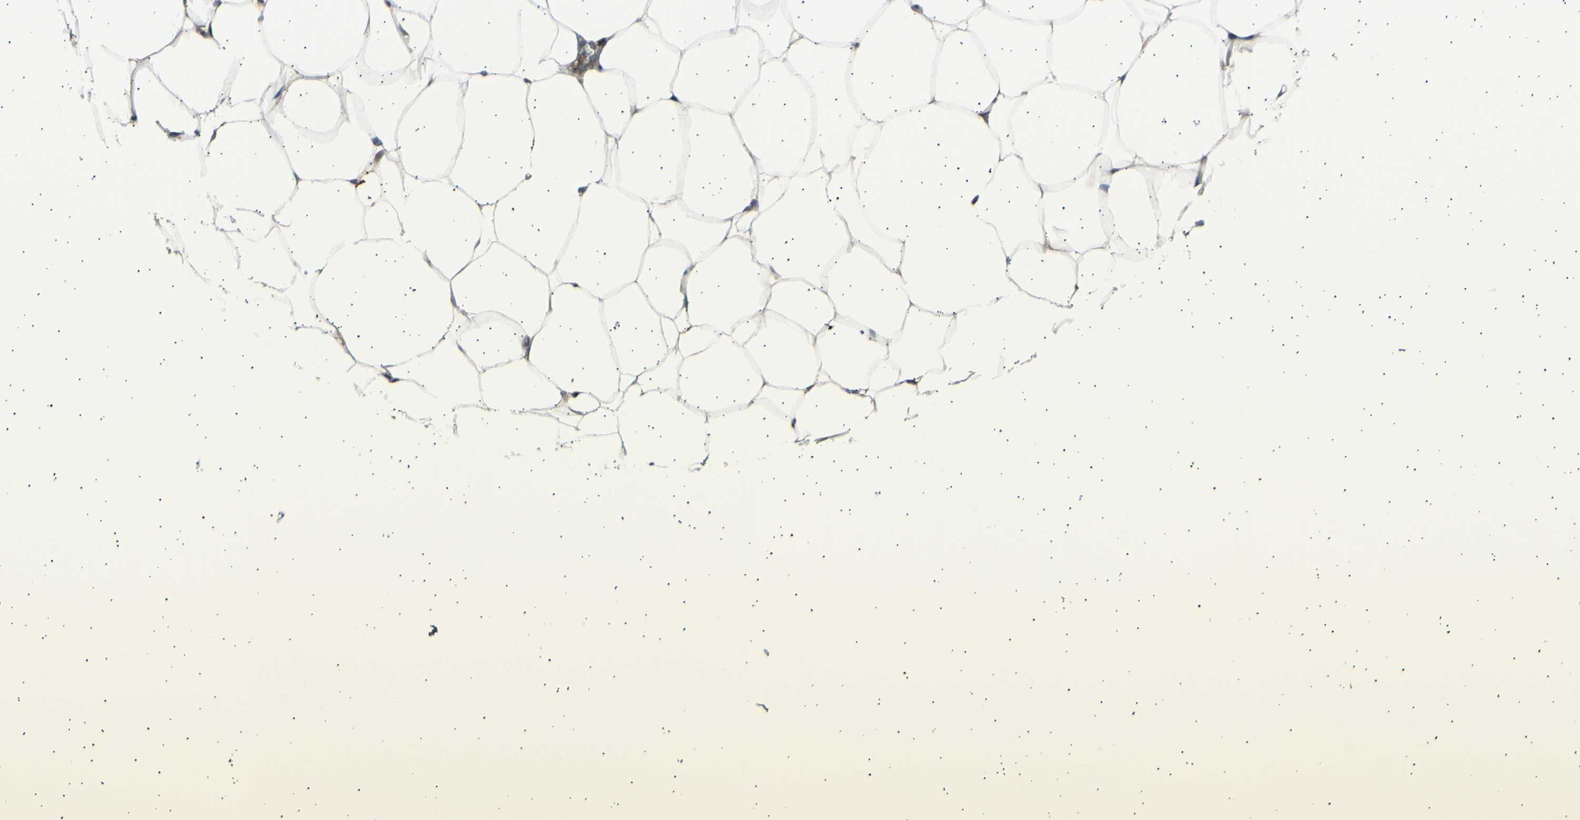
{"staining": {"intensity": "weak", "quantity": ">75%", "location": "cytoplasmic/membranous,nuclear"}, "tissue": "adipose tissue", "cell_type": "Adipocytes", "image_type": "normal", "snomed": [{"axis": "morphology", "description": "Normal tissue, NOS"}, {"axis": "topography", "description": "Breast"}, {"axis": "topography", "description": "Adipose tissue"}], "caption": "Weak cytoplasmic/membranous,nuclear staining is present in approximately >75% of adipocytes in normal adipose tissue.", "gene": "PSMD5", "patient": {"sex": "female", "age": 25}}